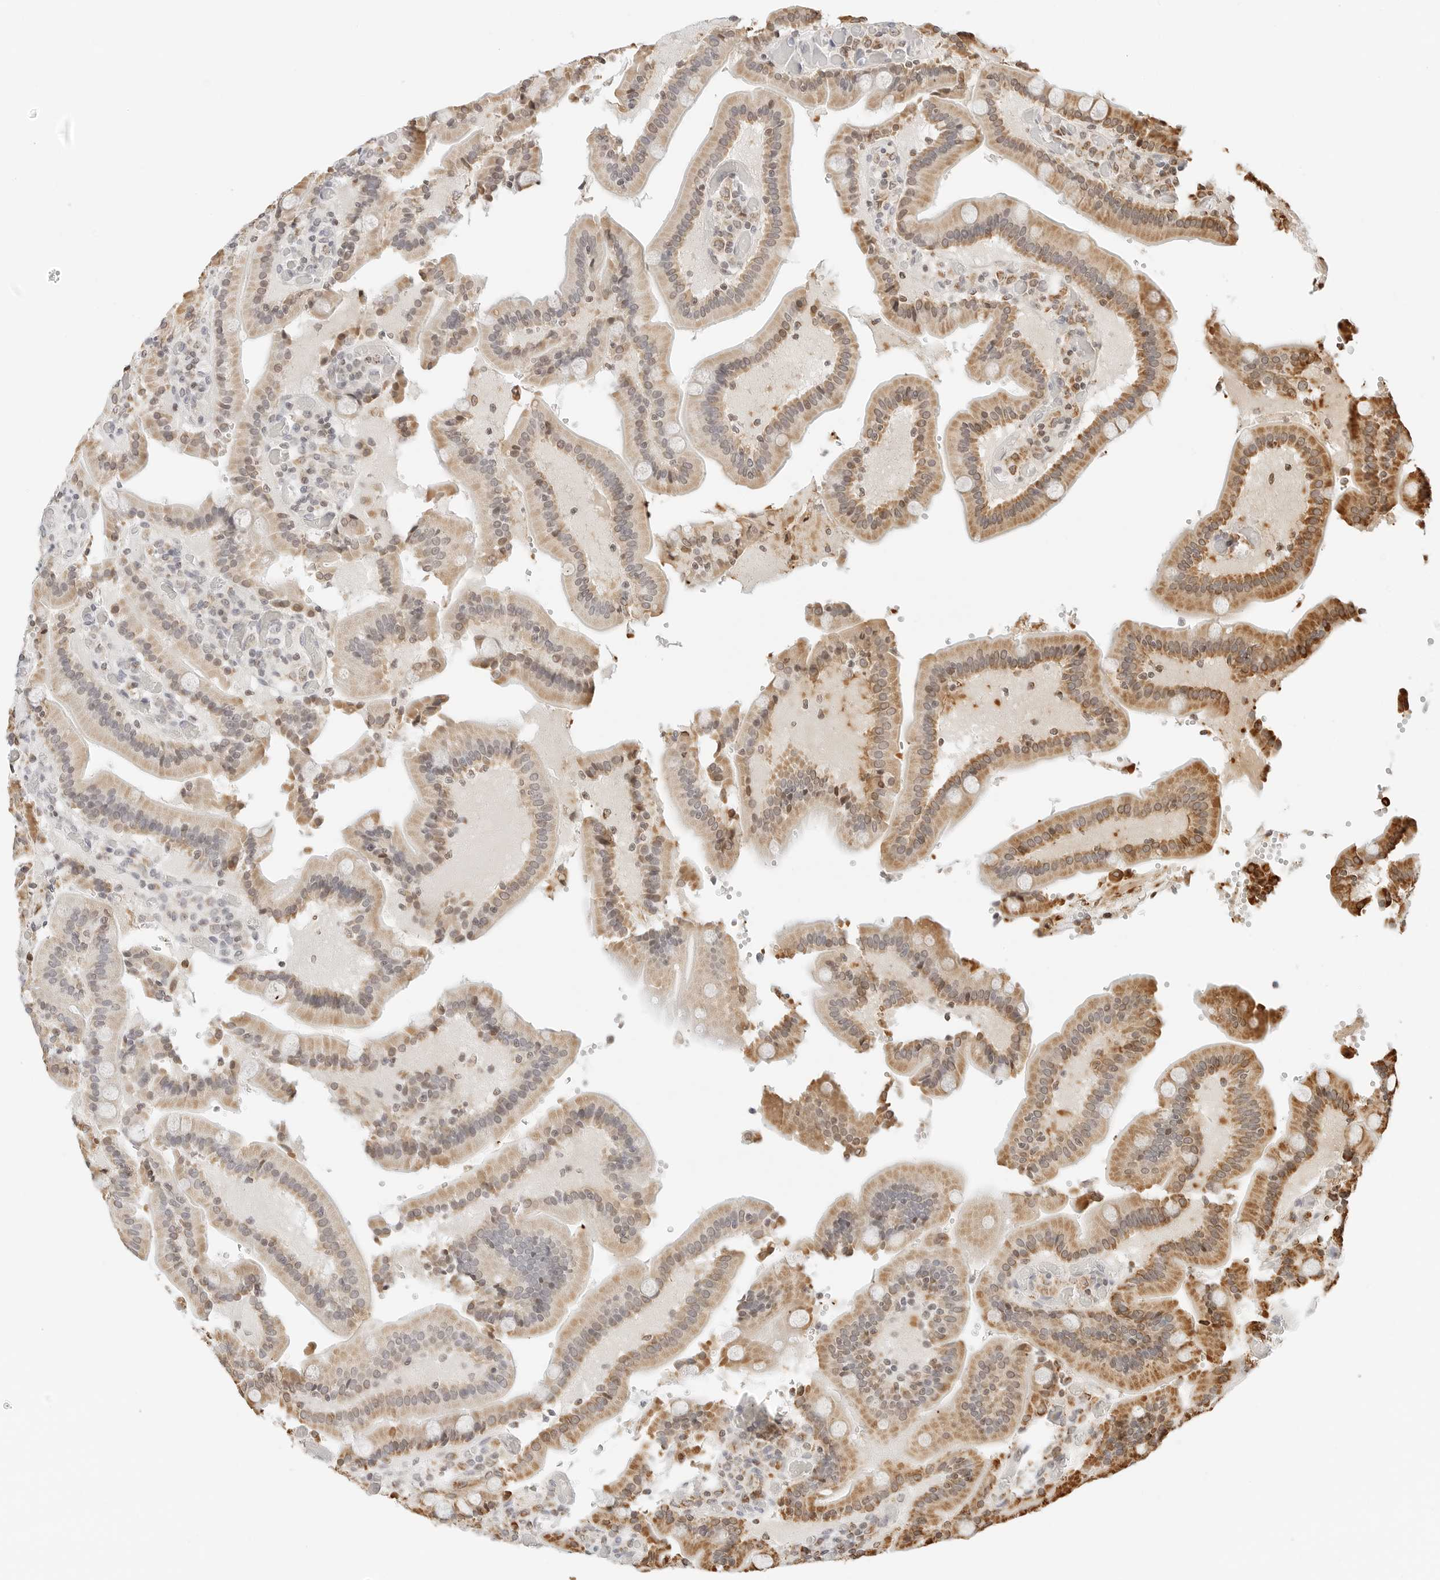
{"staining": {"intensity": "moderate", "quantity": "25%-75%", "location": "cytoplasmic/membranous"}, "tissue": "duodenum", "cell_type": "Glandular cells", "image_type": "normal", "snomed": [{"axis": "morphology", "description": "Normal tissue, NOS"}, {"axis": "topography", "description": "Duodenum"}], "caption": "A high-resolution histopathology image shows IHC staining of normal duodenum, which reveals moderate cytoplasmic/membranous expression in about 25%-75% of glandular cells.", "gene": "ATL1", "patient": {"sex": "female", "age": 62}}